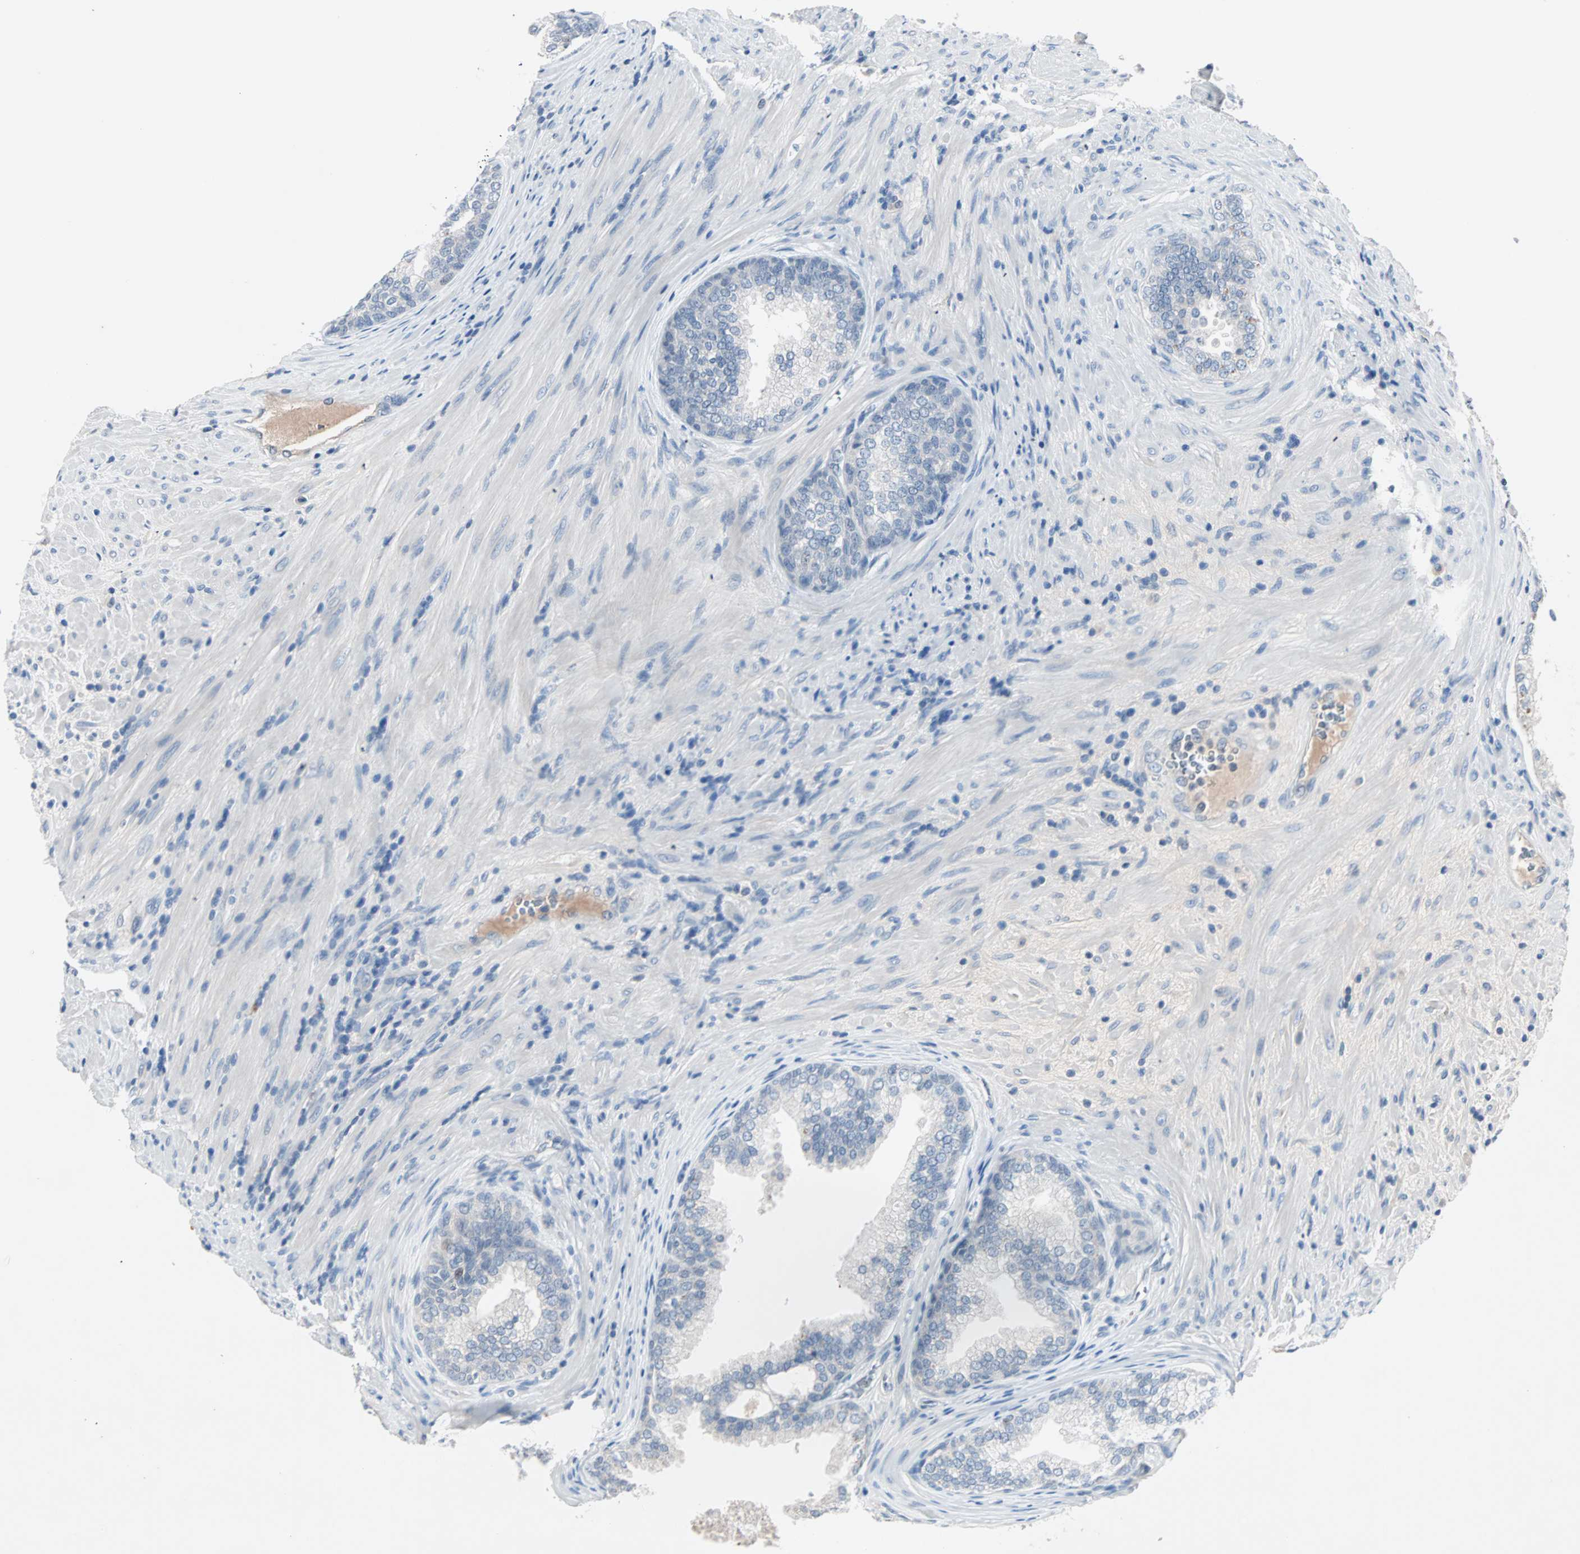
{"staining": {"intensity": "negative", "quantity": "none", "location": "none"}, "tissue": "prostate", "cell_type": "Glandular cells", "image_type": "normal", "snomed": [{"axis": "morphology", "description": "Normal tissue, NOS"}, {"axis": "topography", "description": "Prostate"}], "caption": "IHC micrograph of unremarkable human prostate stained for a protein (brown), which reveals no positivity in glandular cells.", "gene": "CCNE2", "patient": {"sex": "male", "age": 76}}